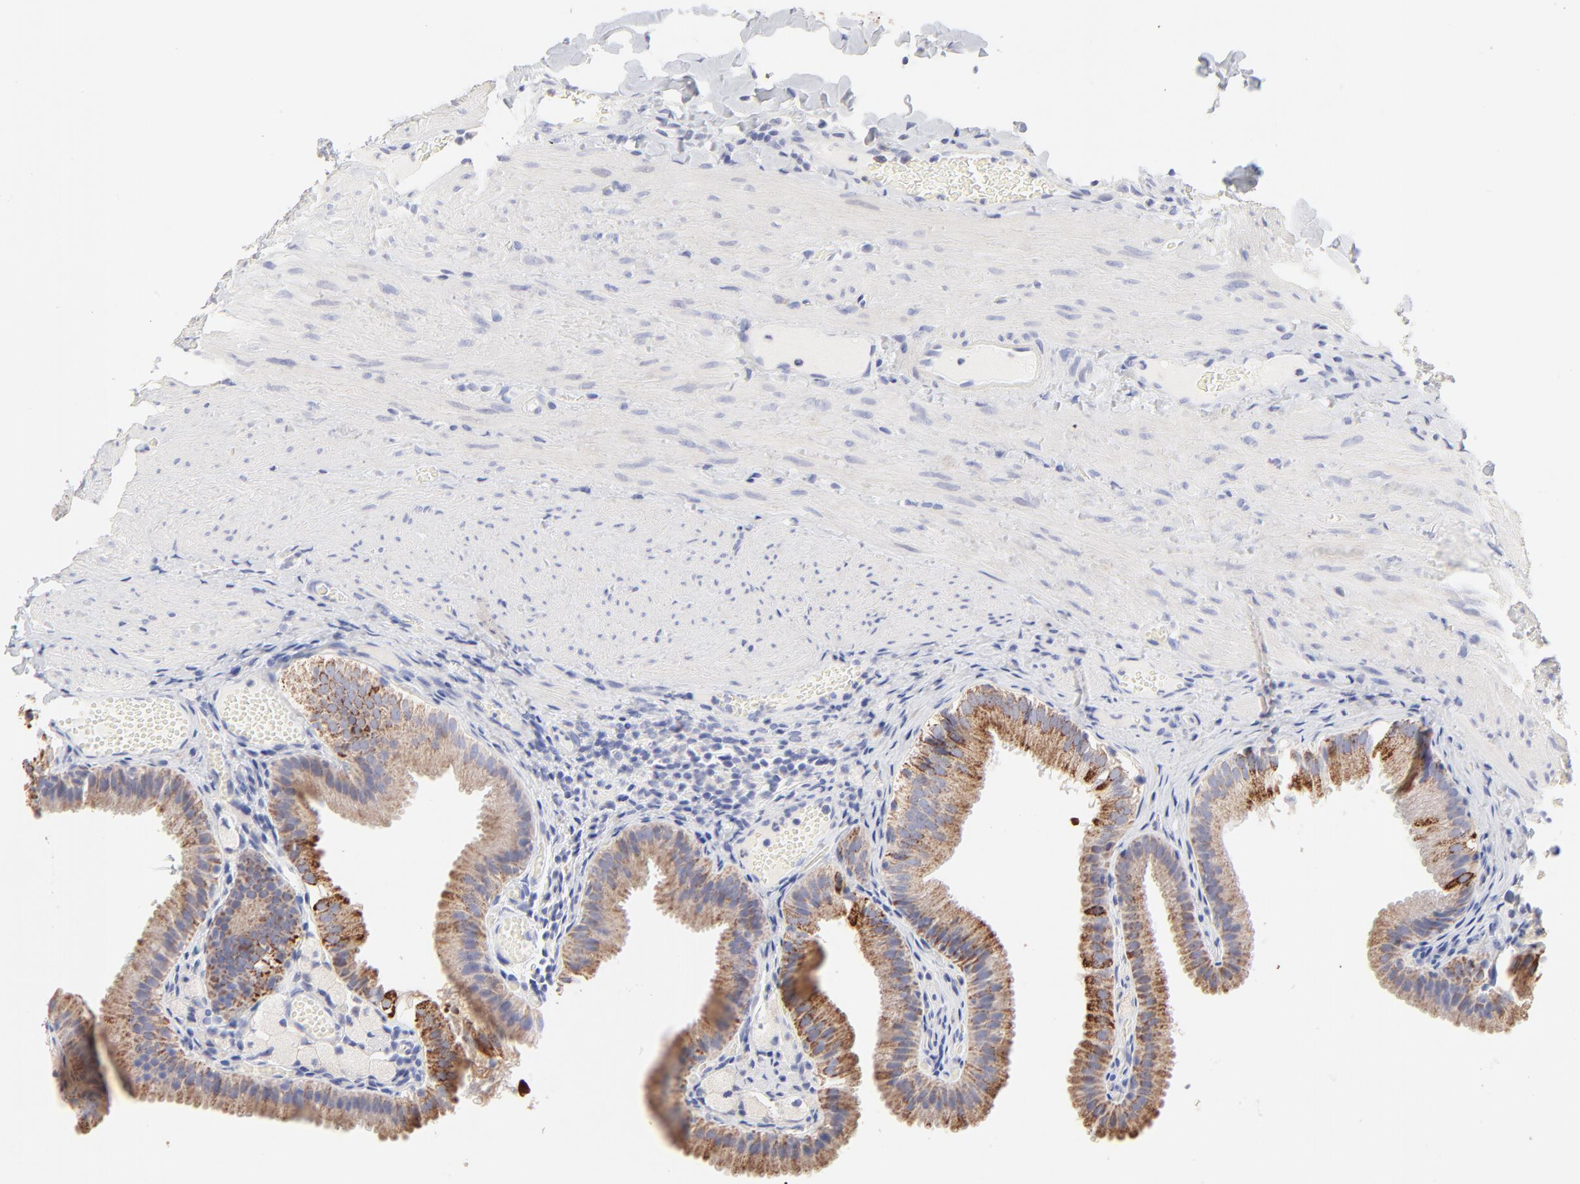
{"staining": {"intensity": "strong", "quantity": ">75%", "location": "cytoplasmic/membranous"}, "tissue": "gallbladder", "cell_type": "Glandular cells", "image_type": "normal", "snomed": [{"axis": "morphology", "description": "Normal tissue, NOS"}, {"axis": "topography", "description": "Gallbladder"}], "caption": "Gallbladder stained with IHC shows strong cytoplasmic/membranous staining in approximately >75% of glandular cells. (Stains: DAB (3,3'-diaminobenzidine) in brown, nuclei in blue, Microscopy: brightfield microscopy at high magnification).", "gene": "TST", "patient": {"sex": "female", "age": 24}}